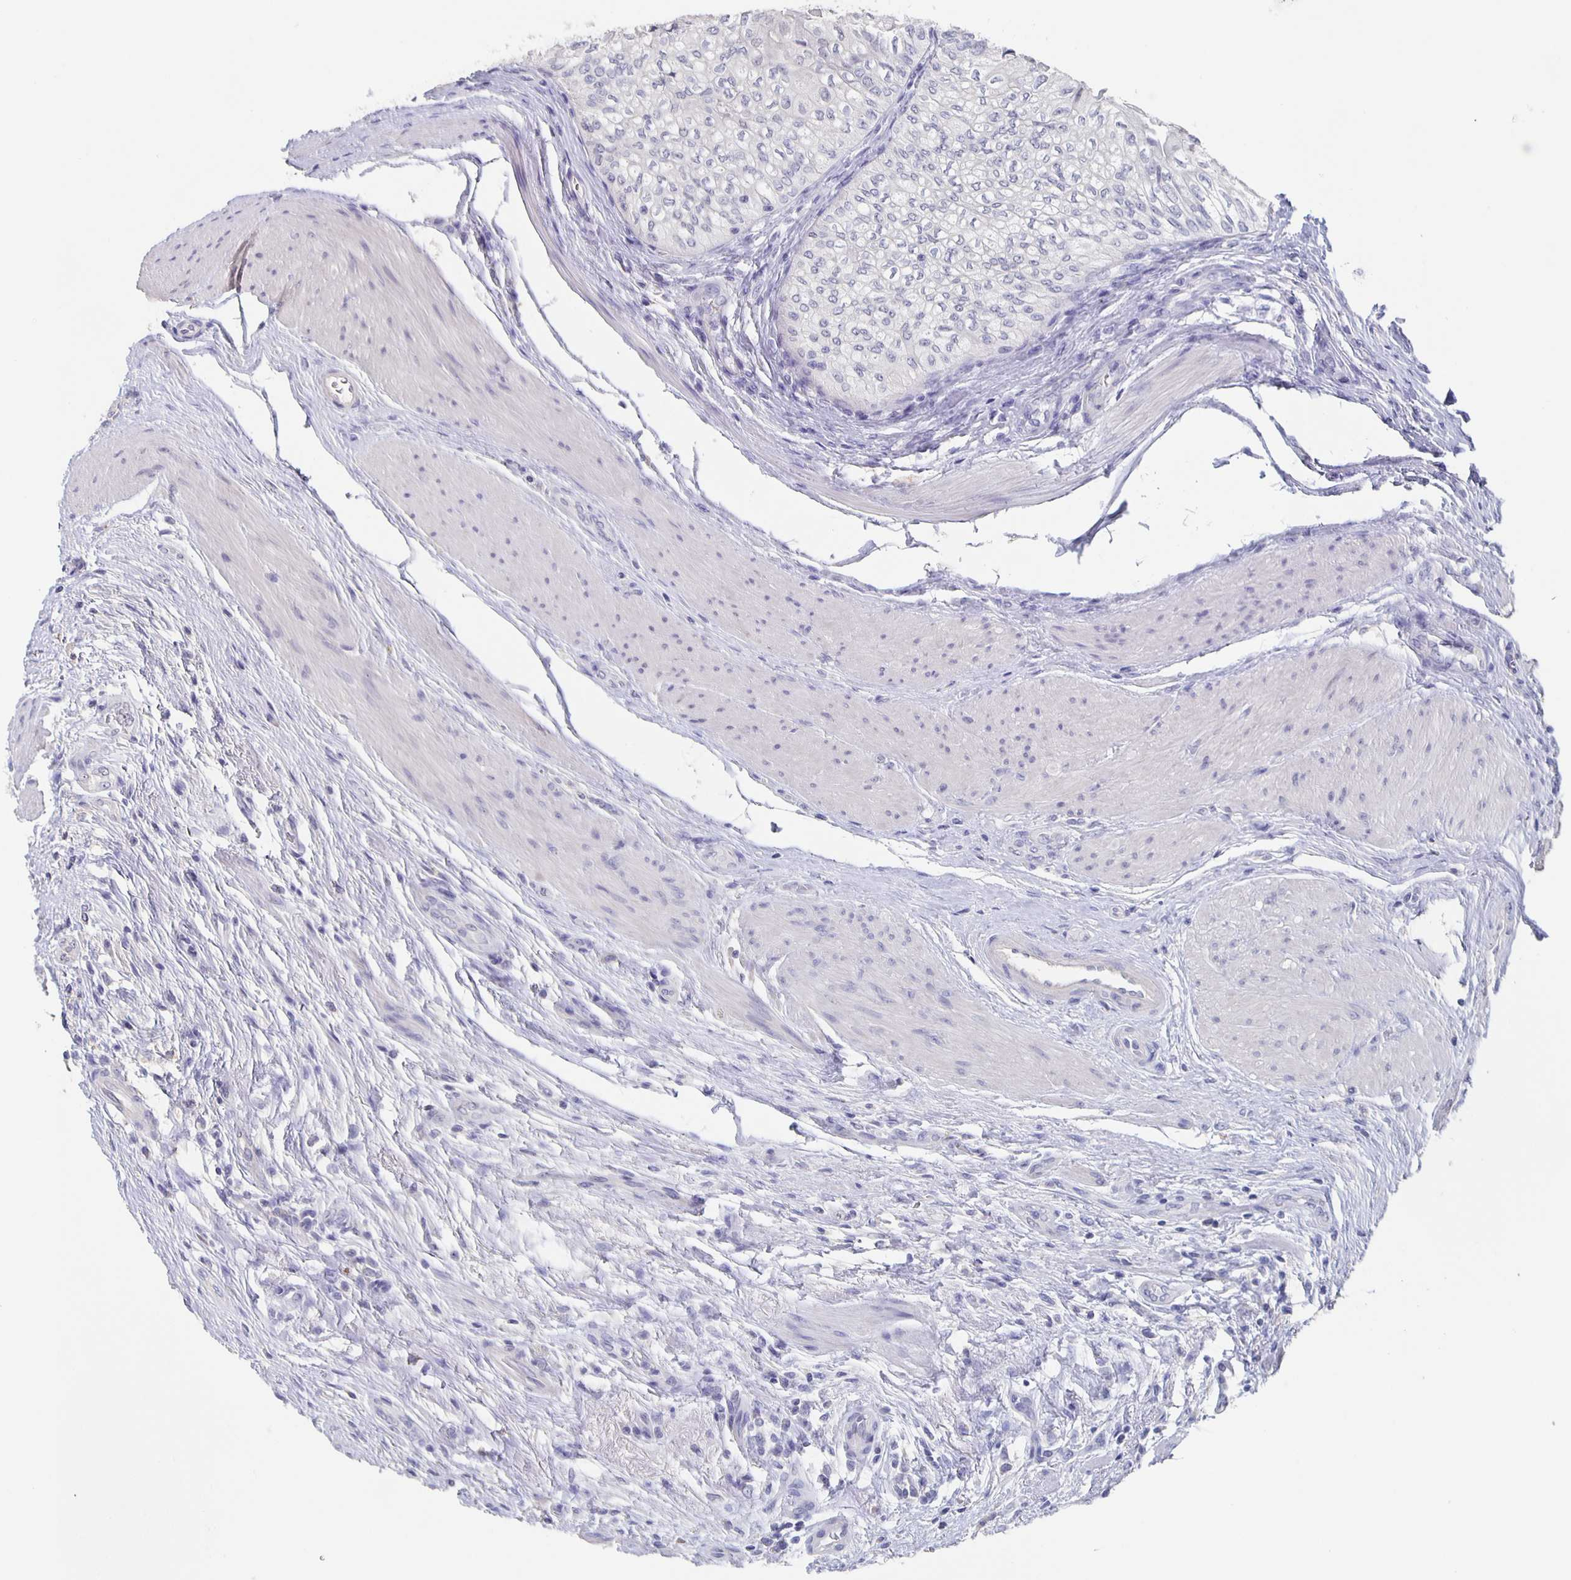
{"staining": {"intensity": "negative", "quantity": "none", "location": "none"}, "tissue": "urothelial cancer", "cell_type": "Tumor cells", "image_type": "cancer", "snomed": [{"axis": "morphology", "description": "Urothelial carcinoma, NOS"}, {"axis": "topography", "description": "Urinary bladder"}], "caption": "The photomicrograph displays no significant positivity in tumor cells of urothelial cancer. (Brightfield microscopy of DAB (3,3'-diaminobenzidine) IHC at high magnification).", "gene": "CACNA2D2", "patient": {"sex": "male", "age": 62}}